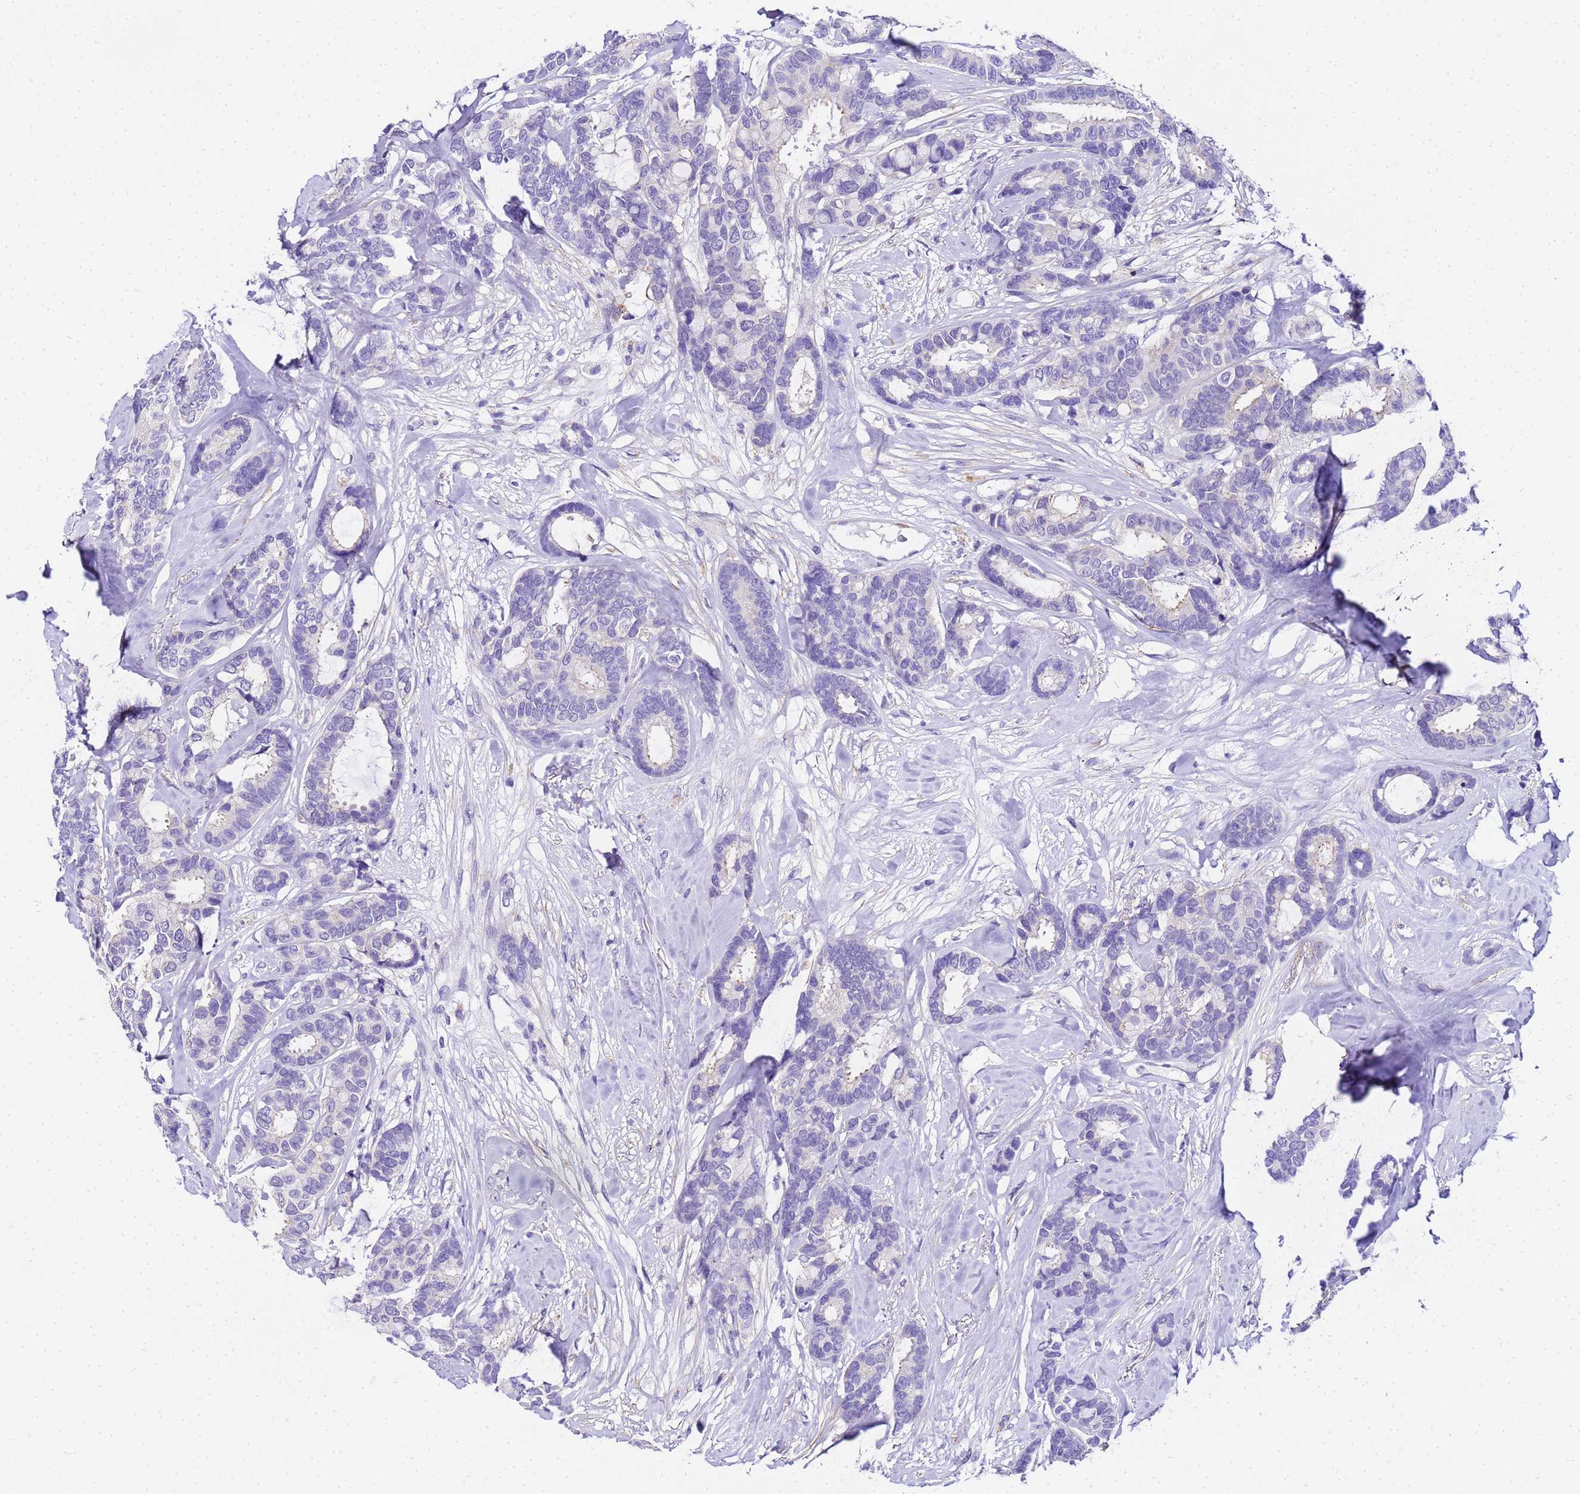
{"staining": {"intensity": "negative", "quantity": "none", "location": "none"}, "tissue": "breast cancer", "cell_type": "Tumor cells", "image_type": "cancer", "snomed": [{"axis": "morphology", "description": "Duct carcinoma"}, {"axis": "topography", "description": "Breast"}], "caption": "IHC photomicrograph of human breast invasive ductal carcinoma stained for a protein (brown), which shows no expression in tumor cells.", "gene": "HSPB6", "patient": {"sex": "female", "age": 87}}